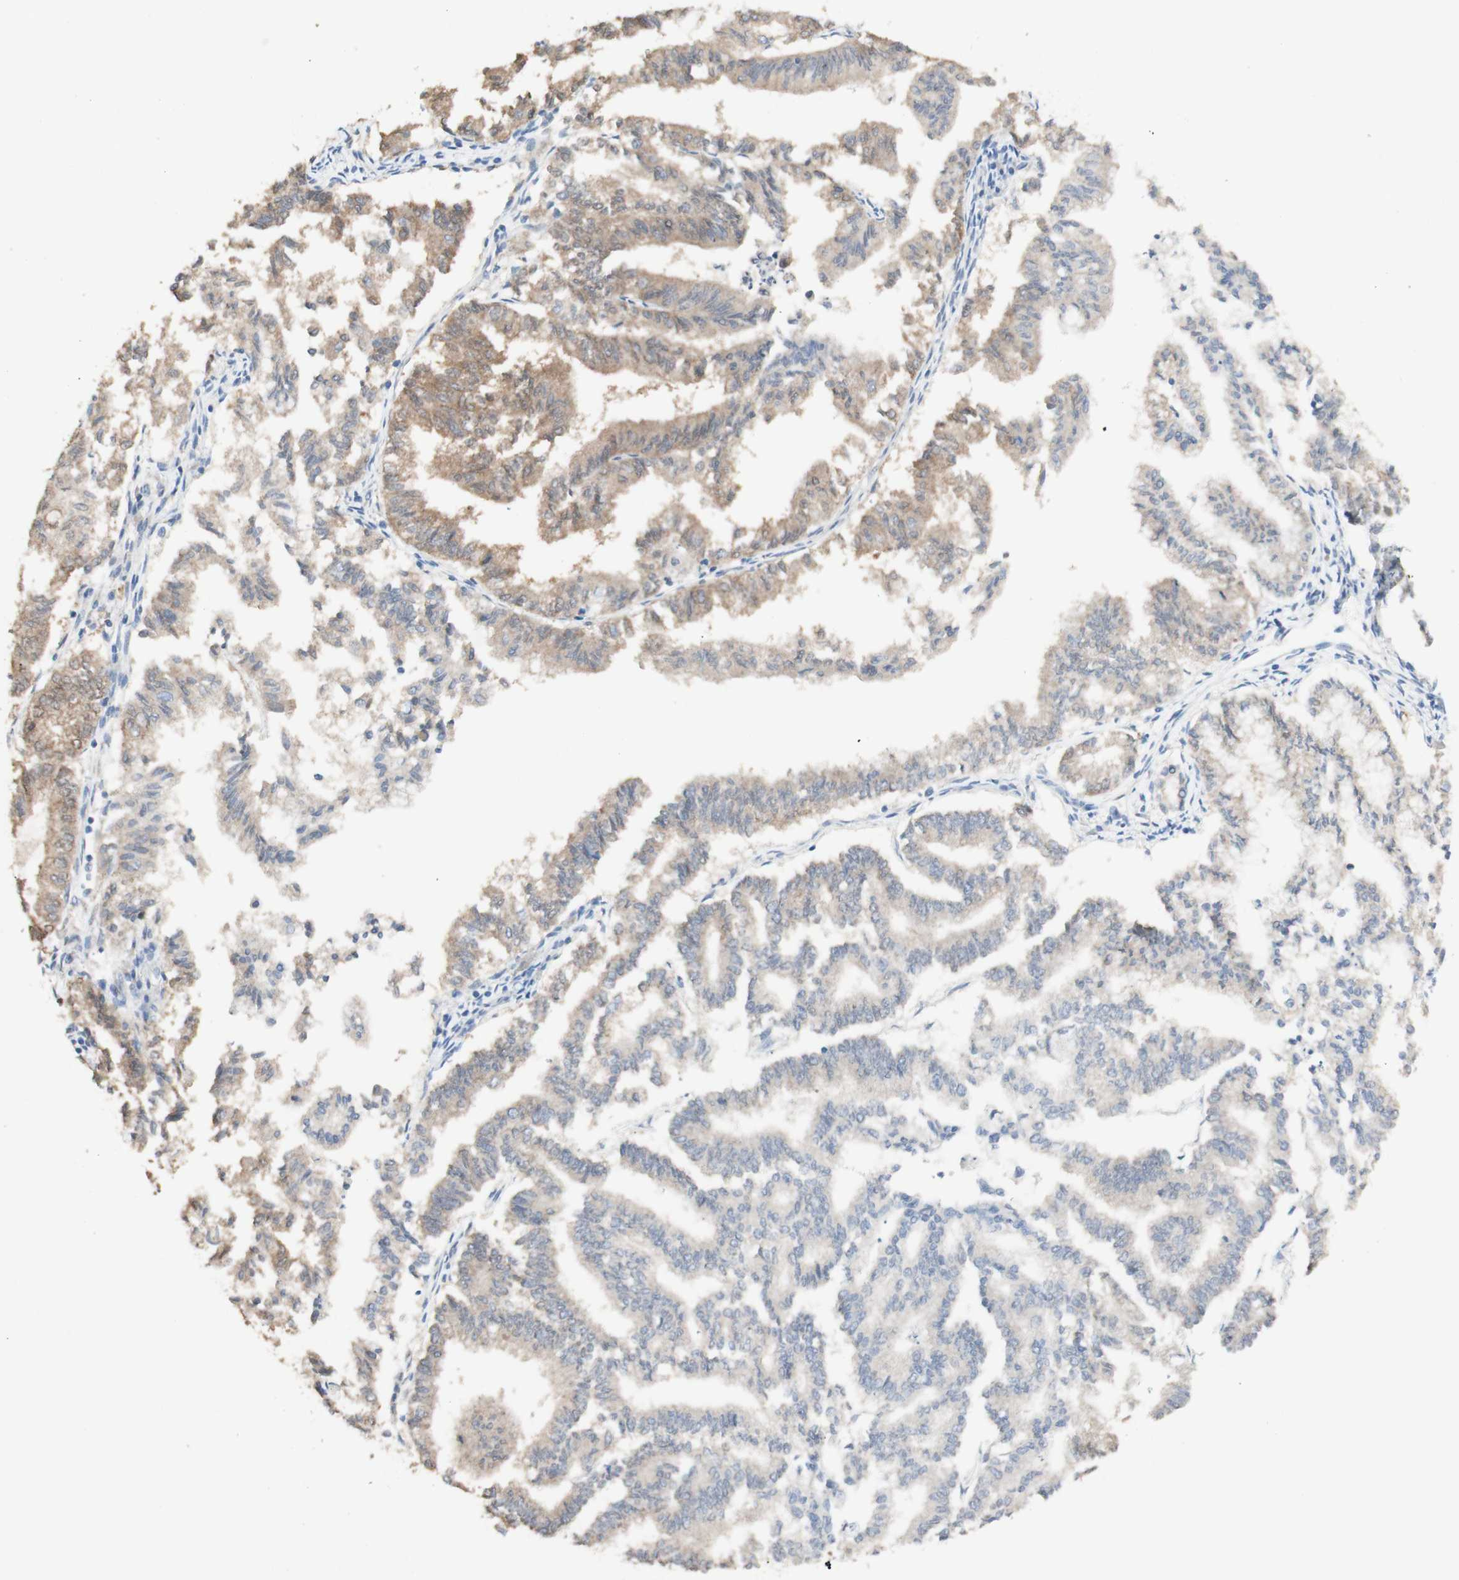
{"staining": {"intensity": "weak", "quantity": ">75%", "location": "cytoplasmic/membranous"}, "tissue": "endometrial cancer", "cell_type": "Tumor cells", "image_type": "cancer", "snomed": [{"axis": "morphology", "description": "Necrosis, NOS"}, {"axis": "morphology", "description": "Adenocarcinoma, NOS"}, {"axis": "topography", "description": "Endometrium"}], "caption": "High-magnification brightfield microscopy of endometrial adenocarcinoma stained with DAB (brown) and counterstained with hematoxylin (blue). tumor cells exhibit weak cytoplasmic/membranous positivity is present in about>75% of cells.", "gene": "COMT", "patient": {"sex": "female", "age": 79}}